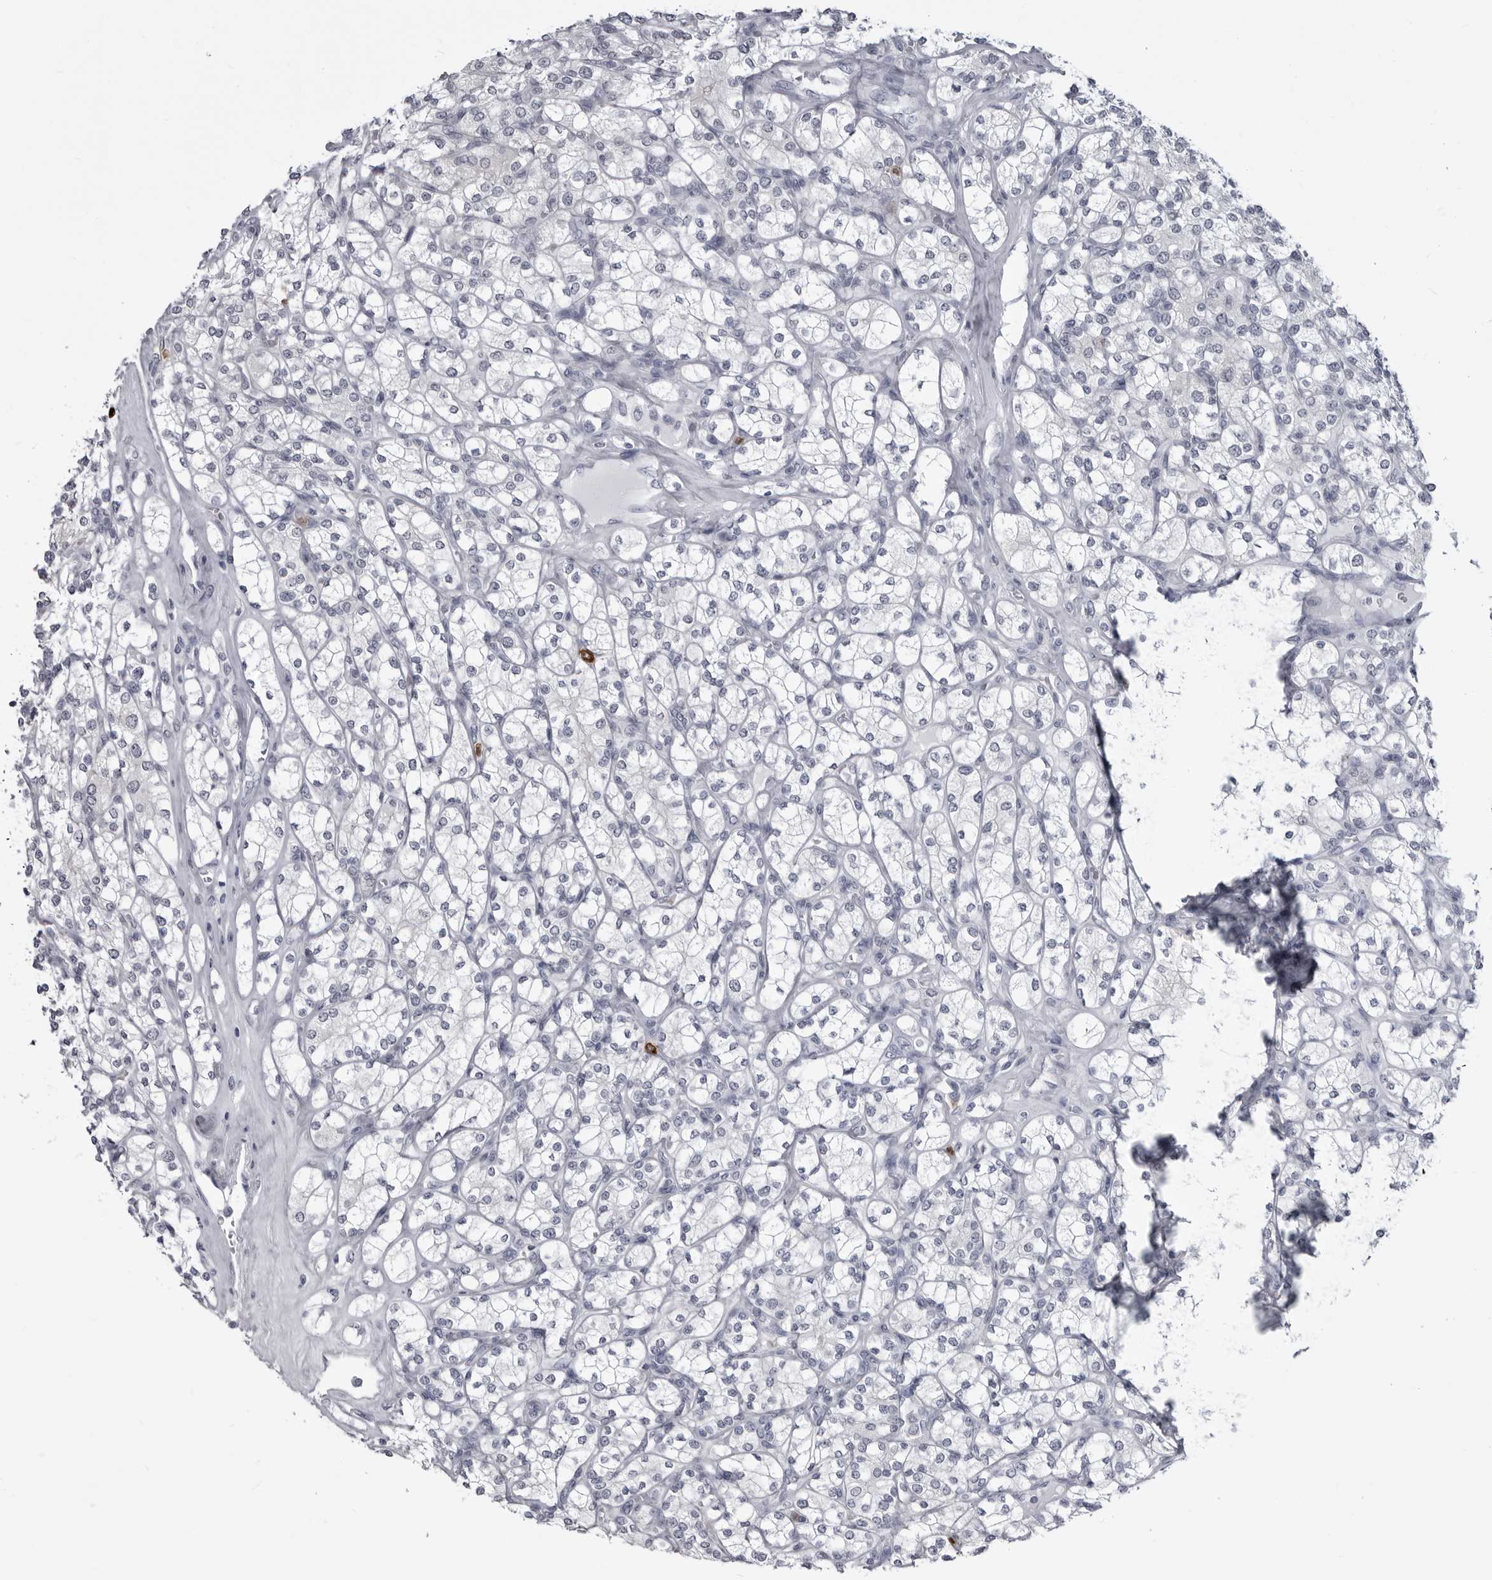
{"staining": {"intensity": "negative", "quantity": "none", "location": "none"}, "tissue": "renal cancer", "cell_type": "Tumor cells", "image_type": "cancer", "snomed": [{"axis": "morphology", "description": "Adenocarcinoma, NOS"}, {"axis": "topography", "description": "Kidney"}], "caption": "High power microscopy image of an immunohistochemistry (IHC) photomicrograph of adenocarcinoma (renal), revealing no significant staining in tumor cells. (DAB (3,3'-diaminobenzidine) immunohistochemistry (IHC), high magnification).", "gene": "STAP2", "patient": {"sex": "male", "age": 77}}